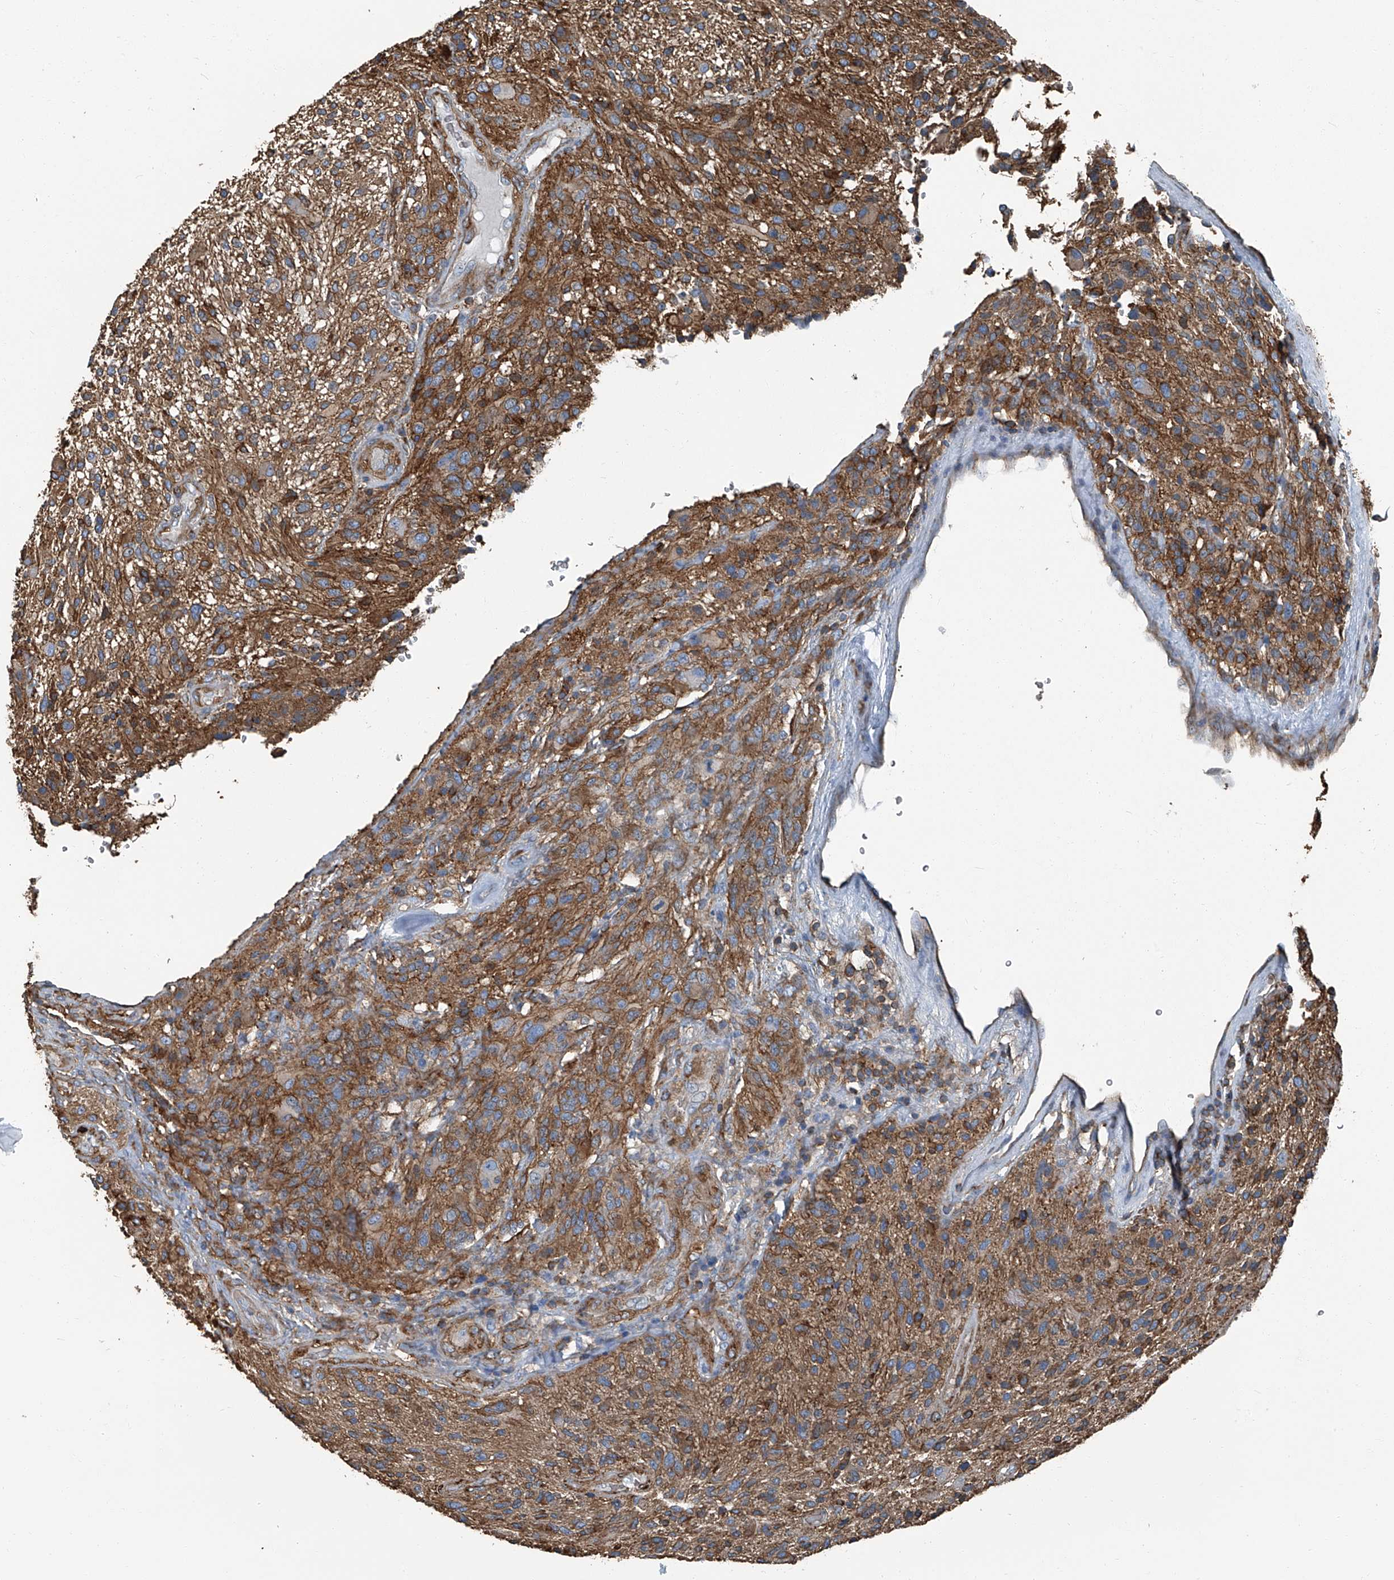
{"staining": {"intensity": "moderate", "quantity": ">75%", "location": "cytoplasmic/membranous"}, "tissue": "glioma", "cell_type": "Tumor cells", "image_type": "cancer", "snomed": [{"axis": "morphology", "description": "Glioma, malignant, High grade"}, {"axis": "topography", "description": "Brain"}], "caption": "Immunohistochemistry (IHC) staining of glioma, which exhibits medium levels of moderate cytoplasmic/membranous staining in about >75% of tumor cells indicating moderate cytoplasmic/membranous protein staining. The staining was performed using DAB (3,3'-diaminobenzidine) (brown) for protein detection and nuclei were counterstained in hematoxylin (blue).", "gene": "SEPTIN7", "patient": {"sex": "male", "age": 47}}